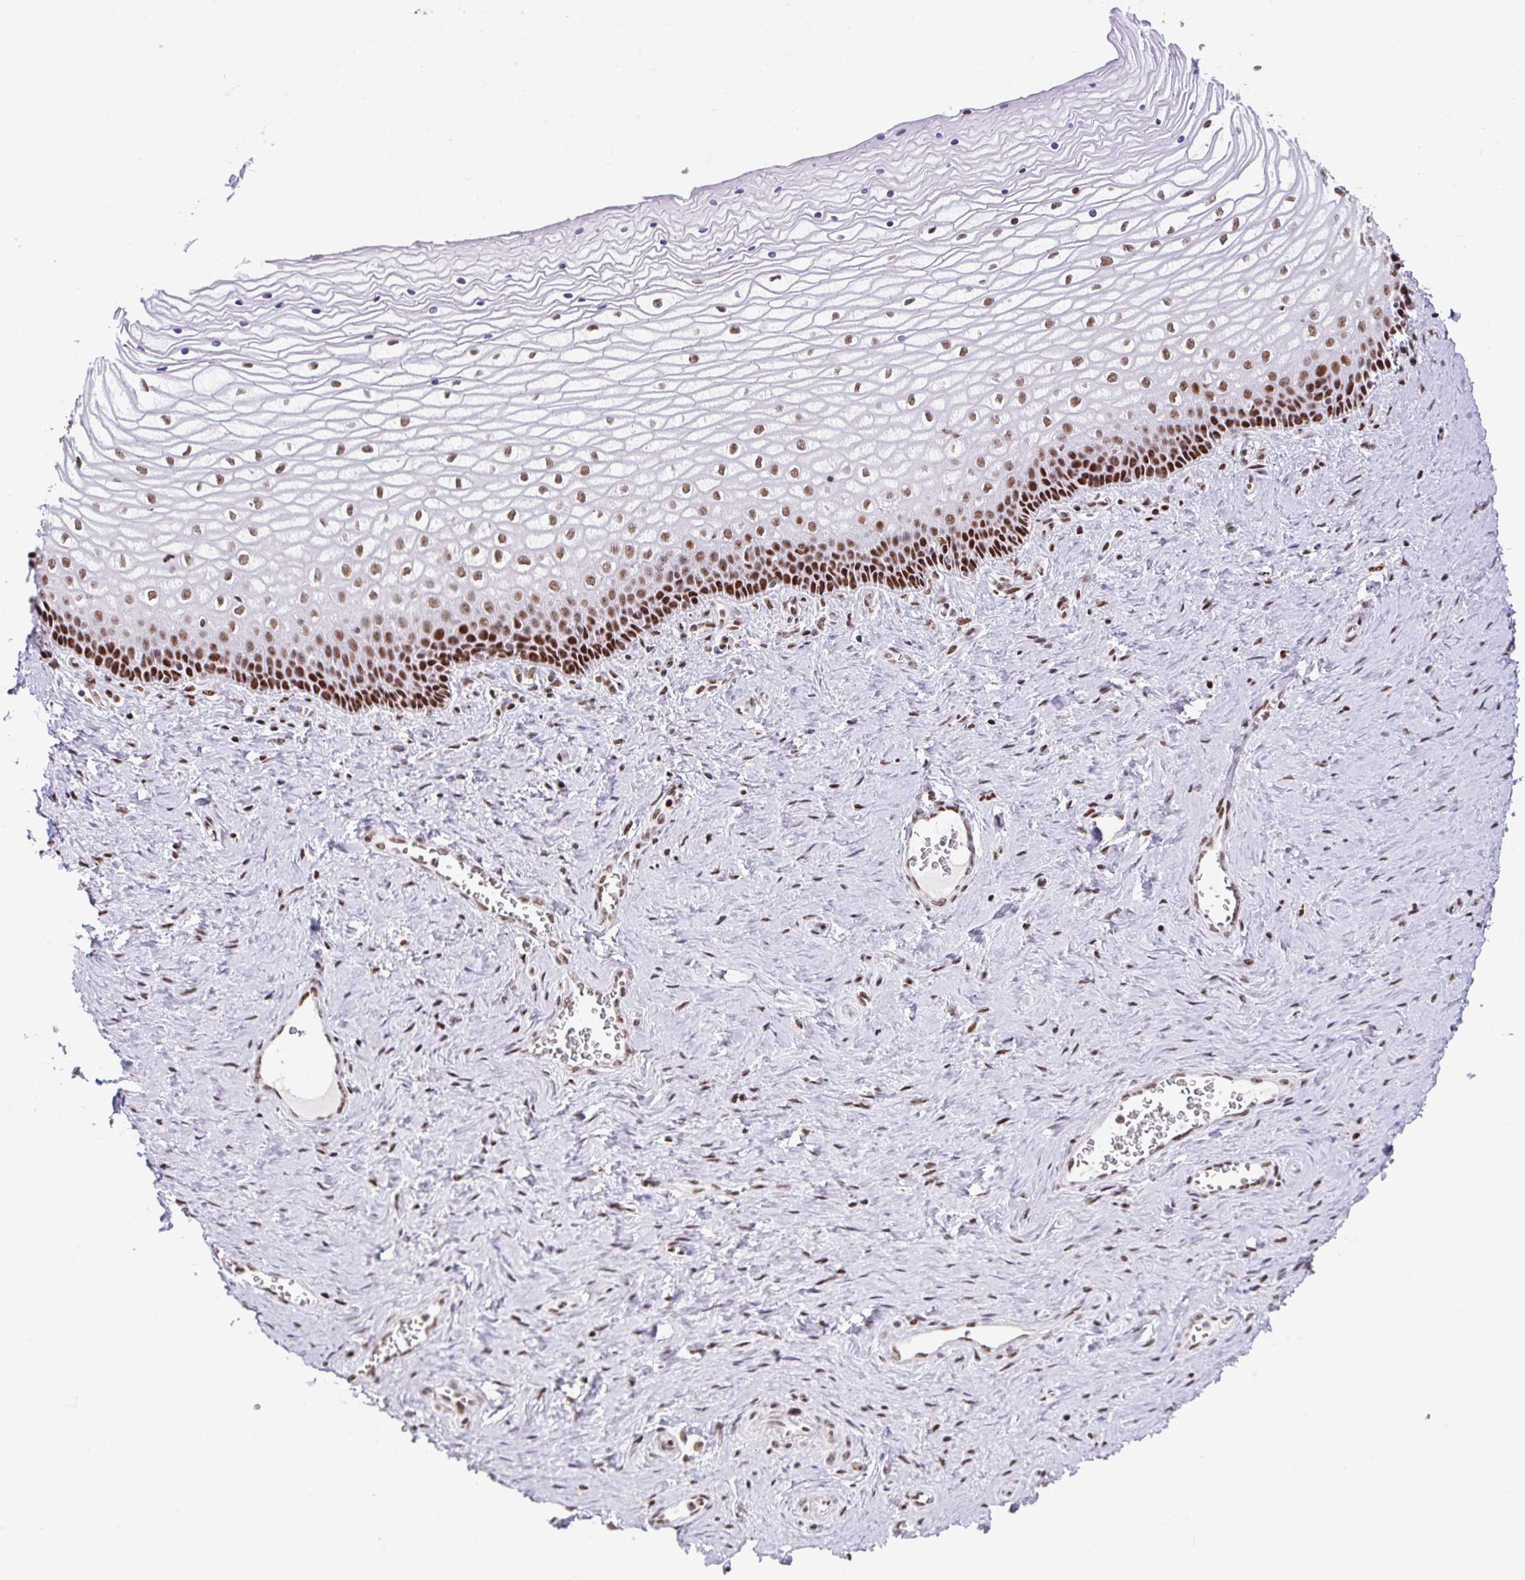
{"staining": {"intensity": "strong", "quantity": ">75%", "location": "nuclear"}, "tissue": "vagina", "cell_type": "Squamous epithelial cells", "image_type": "normal", "snomed": [{"axis": "morphology", "description": "Normal tissue, NOS"}, {"axis": "topography", "description": "Vagina"}], "caption": "Immunohistochemical staining of unremarkable vagina reveals >75% levels of strong nuclear protein expression in about >75% of squamous epithelial cells. (DAB (3,3'-diaminobenzidine) IHC, brown staining for protein, blue staining for nuclei).", "gene": "CLP1", "patient": {"sex": "female", "age": 45}}